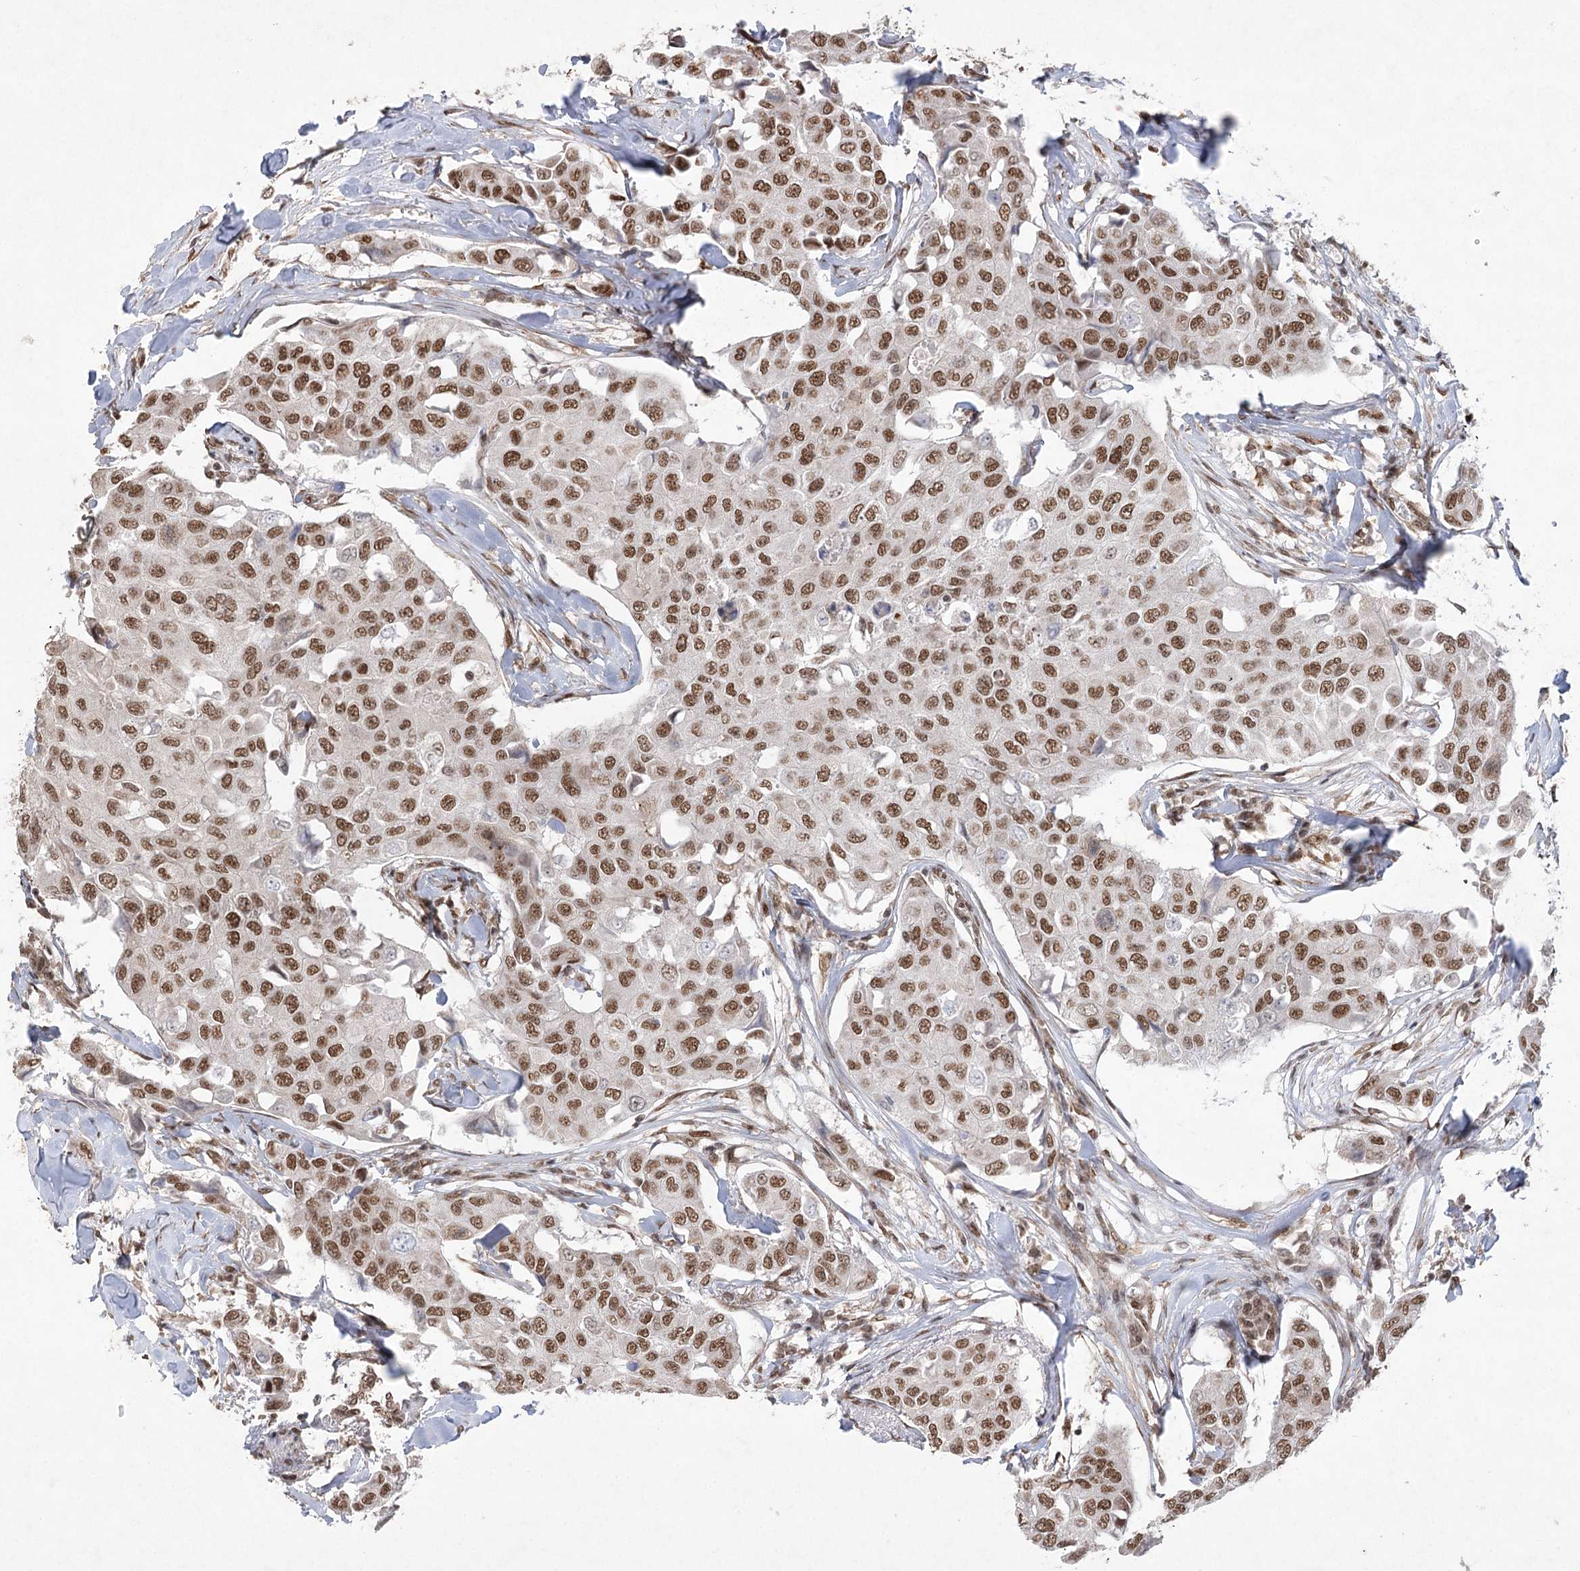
{"staining": {"intensity": "moderate", "quantity": ">75%", "location": "nuclear"}, "tissue": "breast cancer", "cell_type": "Tumor cells", "image_type": "cancer", "snomed": [{"axis": "morphology", "description": "Duct carcinoma"}, {"axis": "topography", "description": "Breast"}], "caption": "IHC photomicrograph of neoplastic tissue: human intraductal carcinoma (breast) stained using immunohistochemistry exhibits medium levels of moderate protein expression localized specifically in the nuclear of tumor cells, appearing as a nuclear brown color.", "gene": "ZCCHC8", "patient": {"sex": "female", "age": 80}}